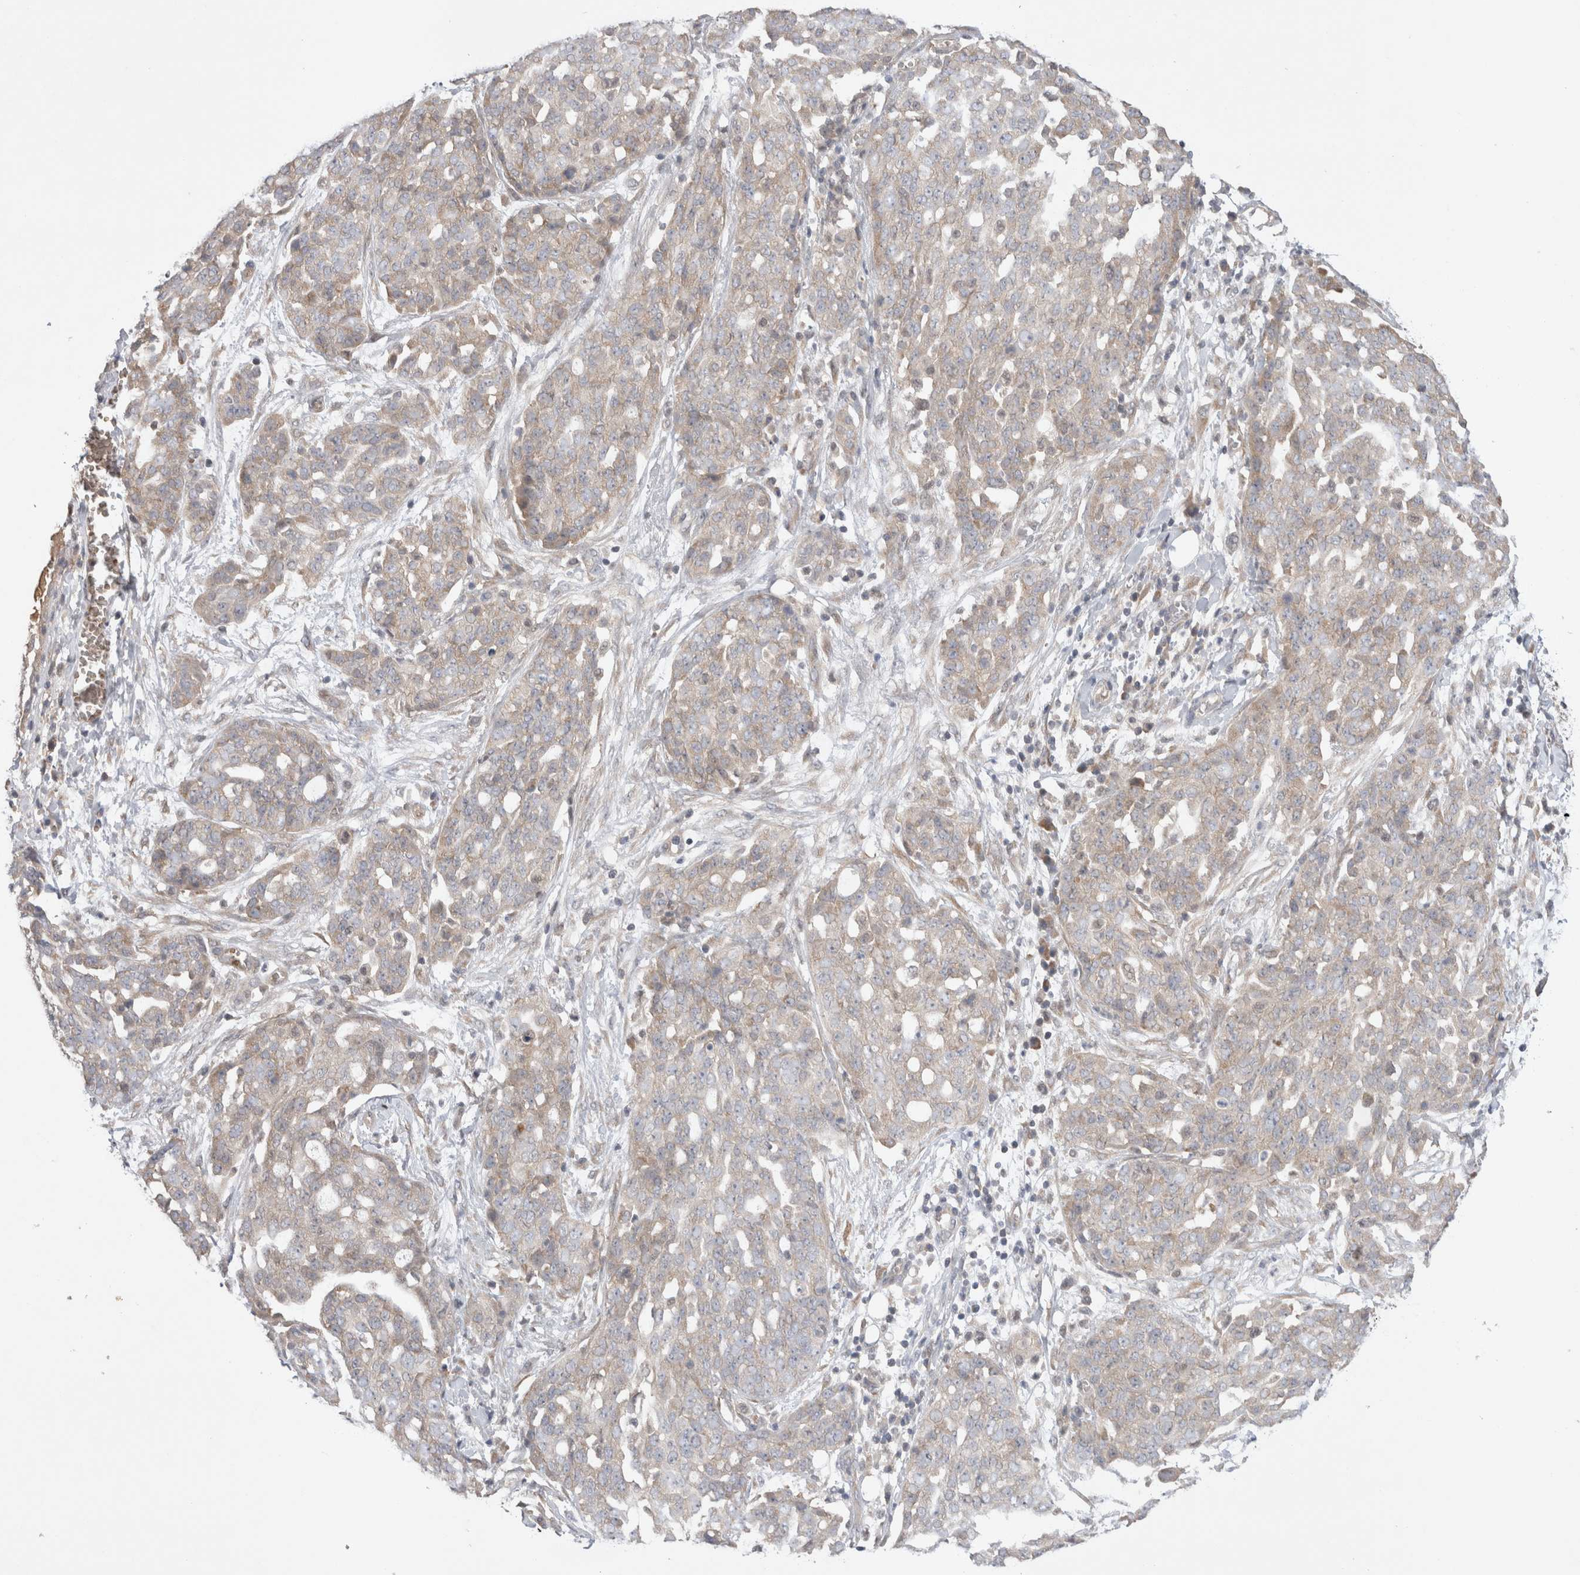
{"staining": {"intensity": "weak", "quantity": "<25%", "location": "cytoplasmic/membranous"}, "tissue": "ovarian cancer", "cell_type": "Tumor cells", "image_type": "cancer", "snomed": [{"axis": "morphology", "description": "Cystadenocarcinoma, serous, NOS"}, {"axis": "topography", "description": "Soft tissue"}, {"axis": "topography", "description": "Ovary"}], "caption": "Serous cystadenocarcinoma (ovarian) was stained to show a protein in brown. There is no significant staining in tumor cells. (Immunohistochemistry (ihc), brightfield microscopy, high magnification).", "gene": "EIF3E", "patient": {"sex": "female", "age": 57}}